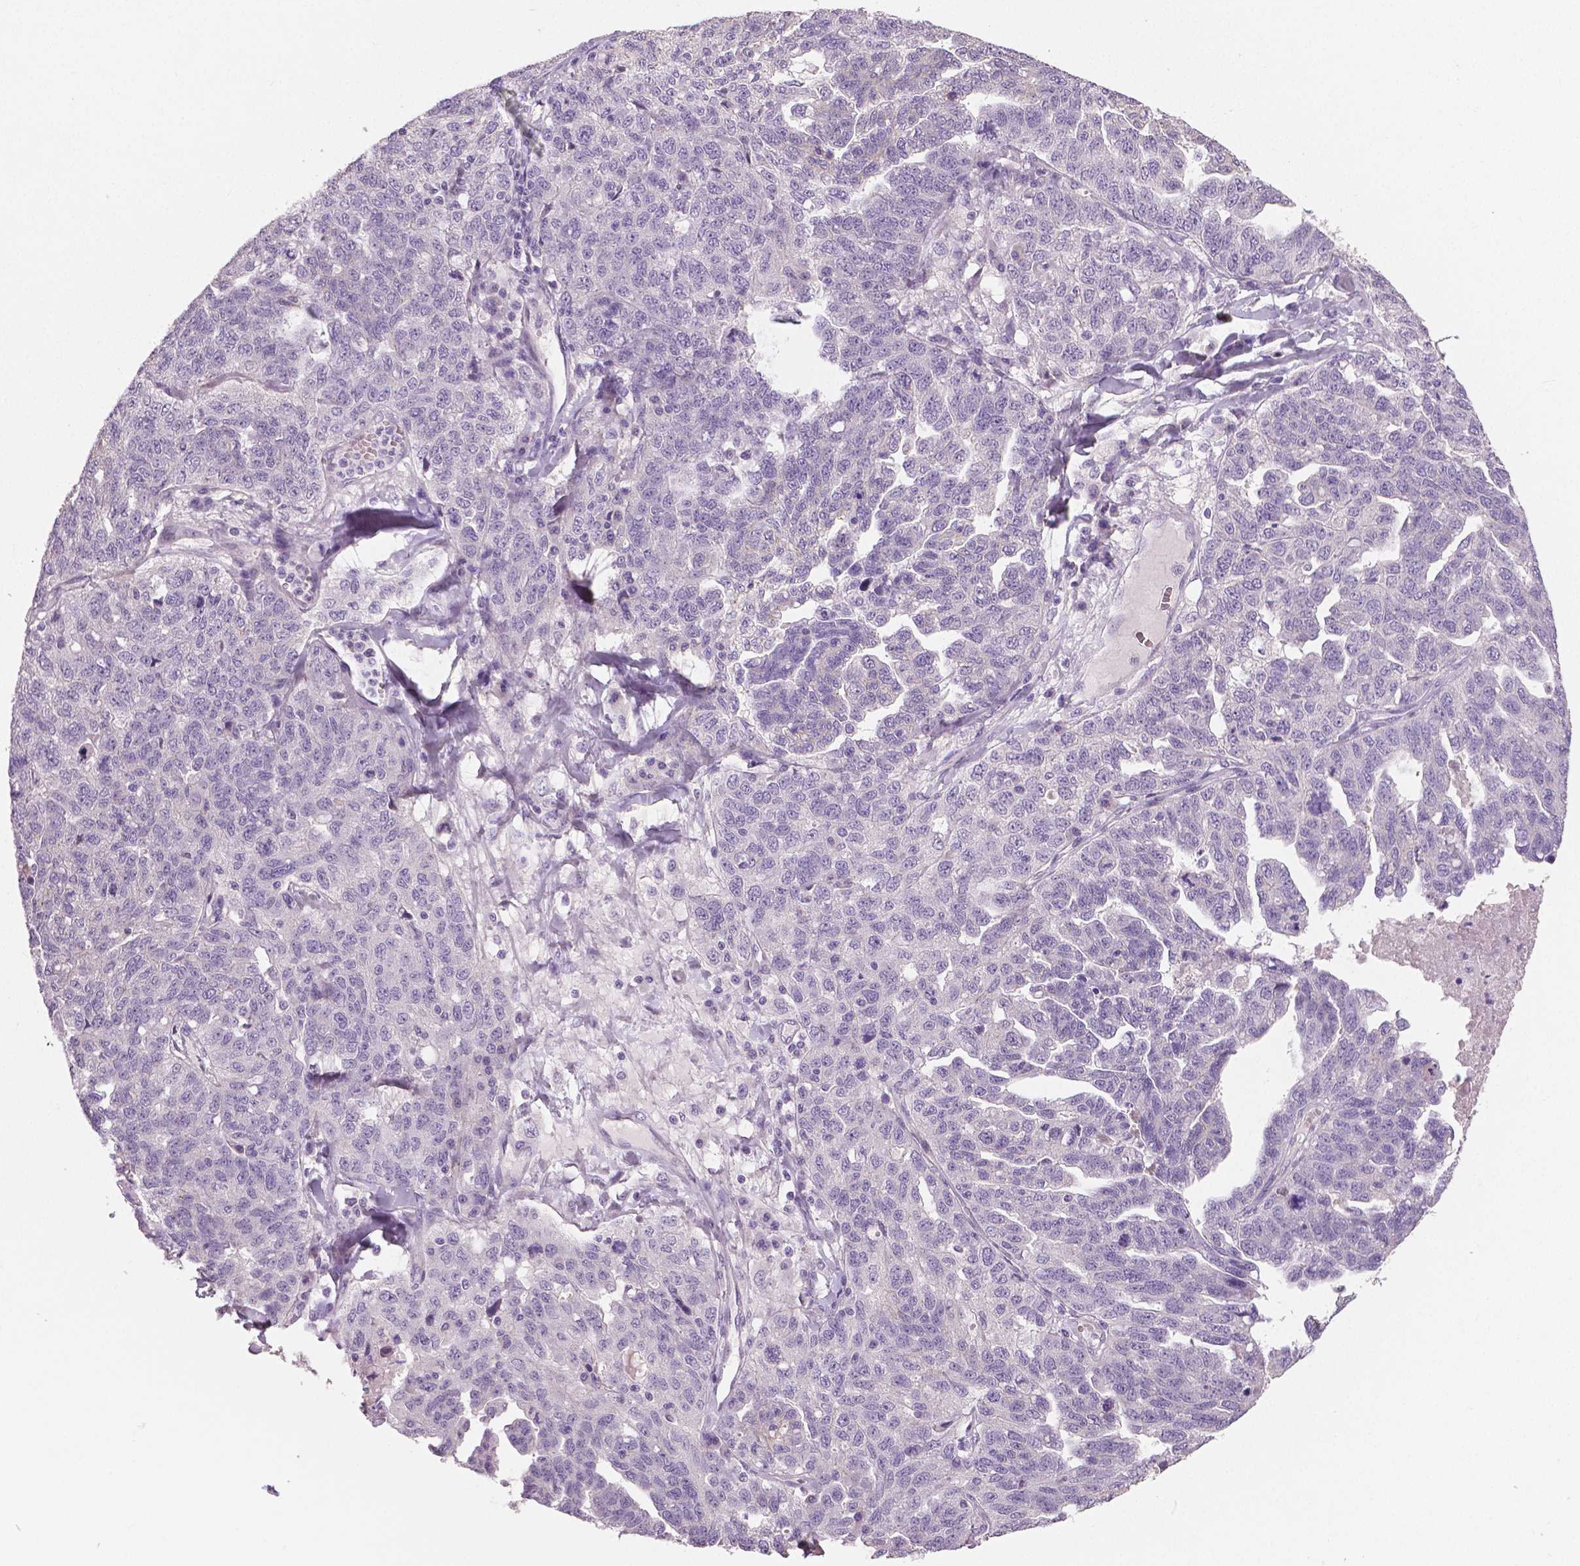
{"staining": {"intensity": "negative", "quantity": "none", "location": "none"}, "tissue": "ovarian cancer", "cell_type": "Tumor cells", "image_type": "cancer", "snomed": [{"axis": "morphology", "description": "Cystadenocarcinoma, serous, NOS"}, {"axis": "topography", "description": "Ovary"}], "caption": "Immunohistochemistry photomicrograph of ovarian cancer (serous cystadenocarcinoma) stained for a protein (brown), which displays no expression in tumor cells.", "gene": "FLT1", "patient": {"sex": "female", "age": 71}}